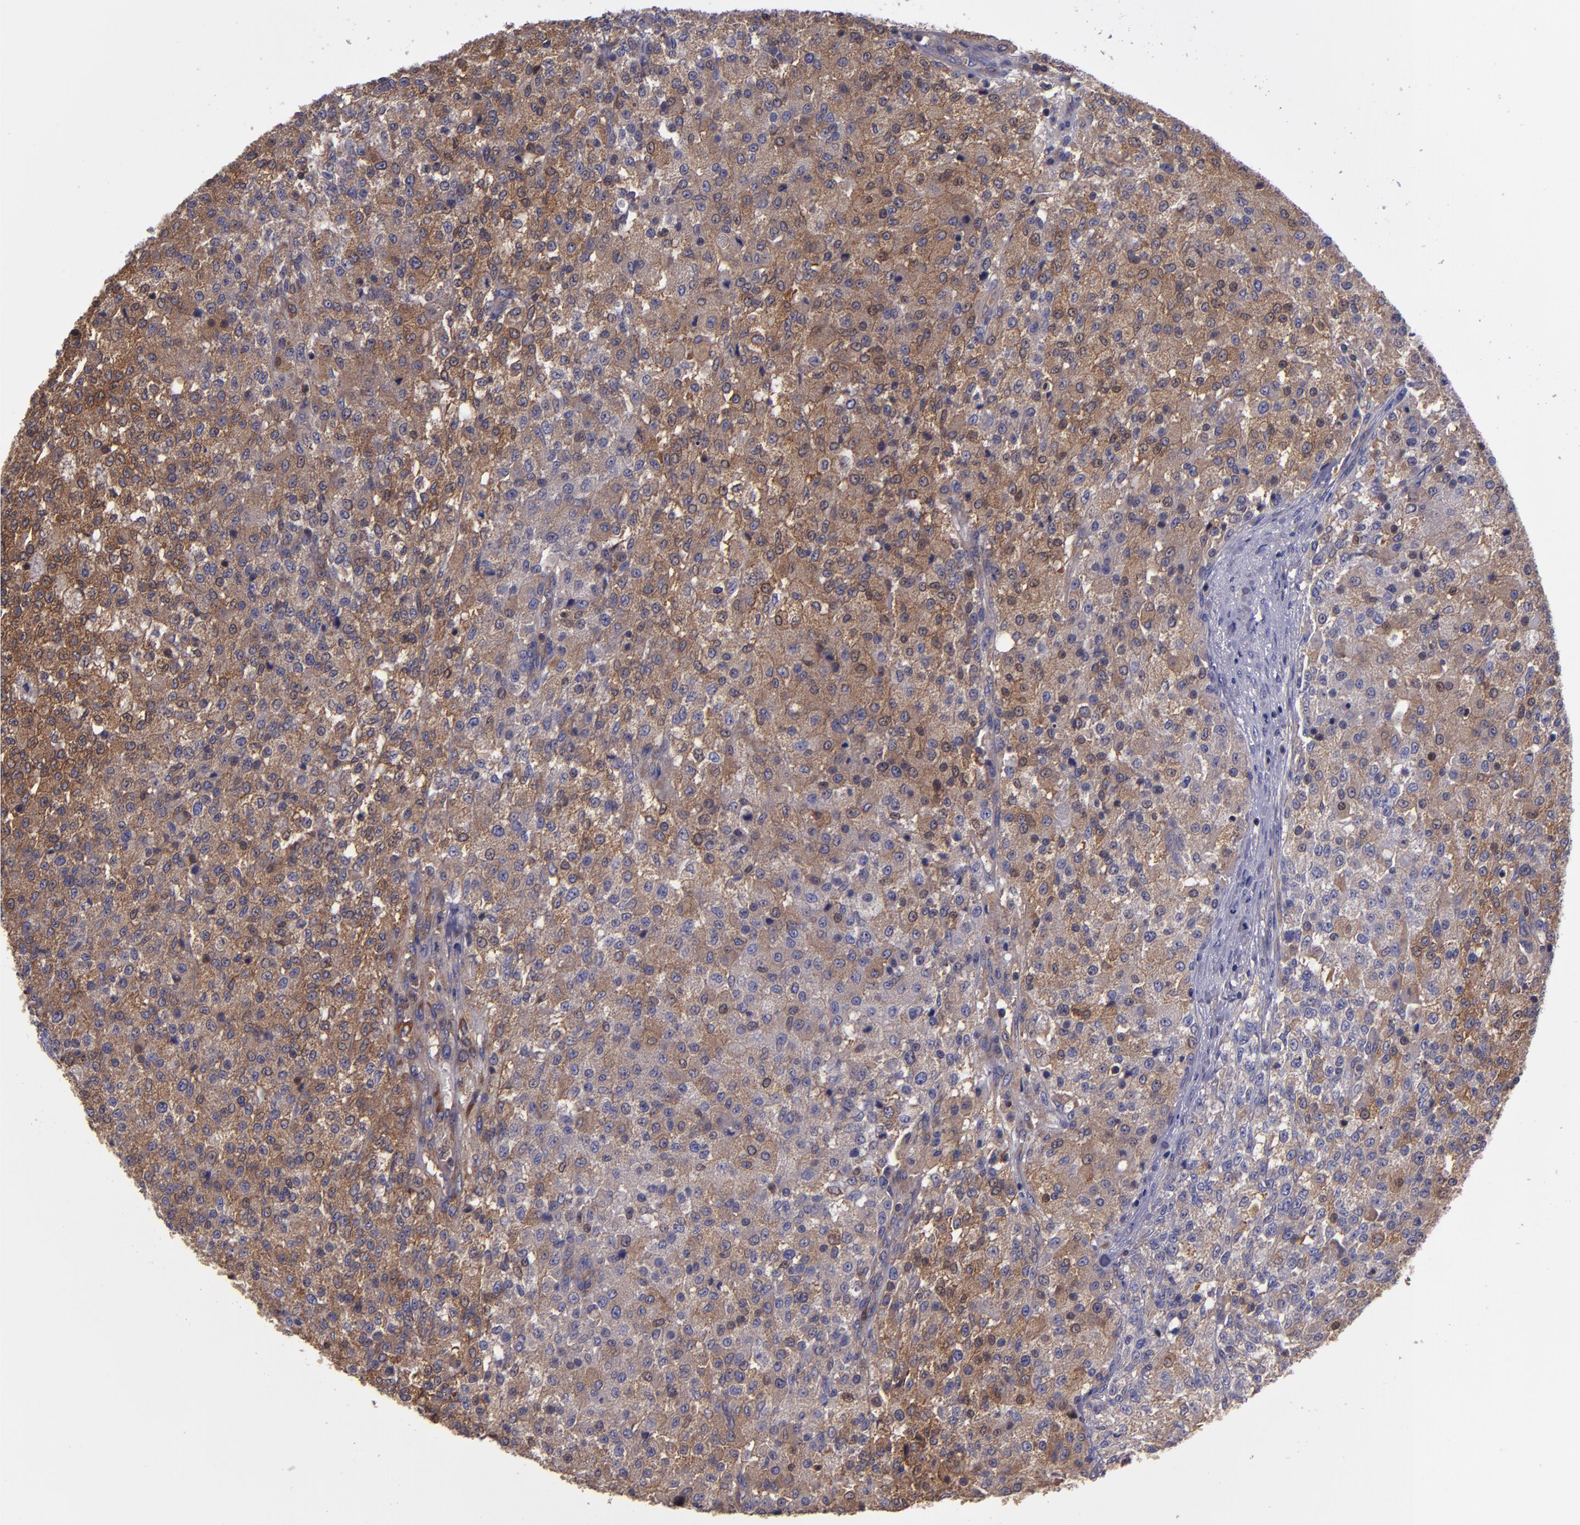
{"staining": {"intensity": "weak", "quantity": ">75%", "location": "cytoplasmic/membranous"}, "tissue": "testis cancer", "cell_type": "Tumor cells", "image_type": "cancer", "snomed": [{"axis": "morphology", "description": "Seminoma, NOS"}, {"axis": "topography", "description": "Testis"}], "caption": "This micrograph exhibits testis seminoma stained with immunohistochemistry to label a protein in brown. The cytoplasmic/membranous of tumor cells show weak positivity for the protein. Nuclei are counter-stained blue.", "gene": "CARS1", "patient": {"sex": "male", "age": 59}}